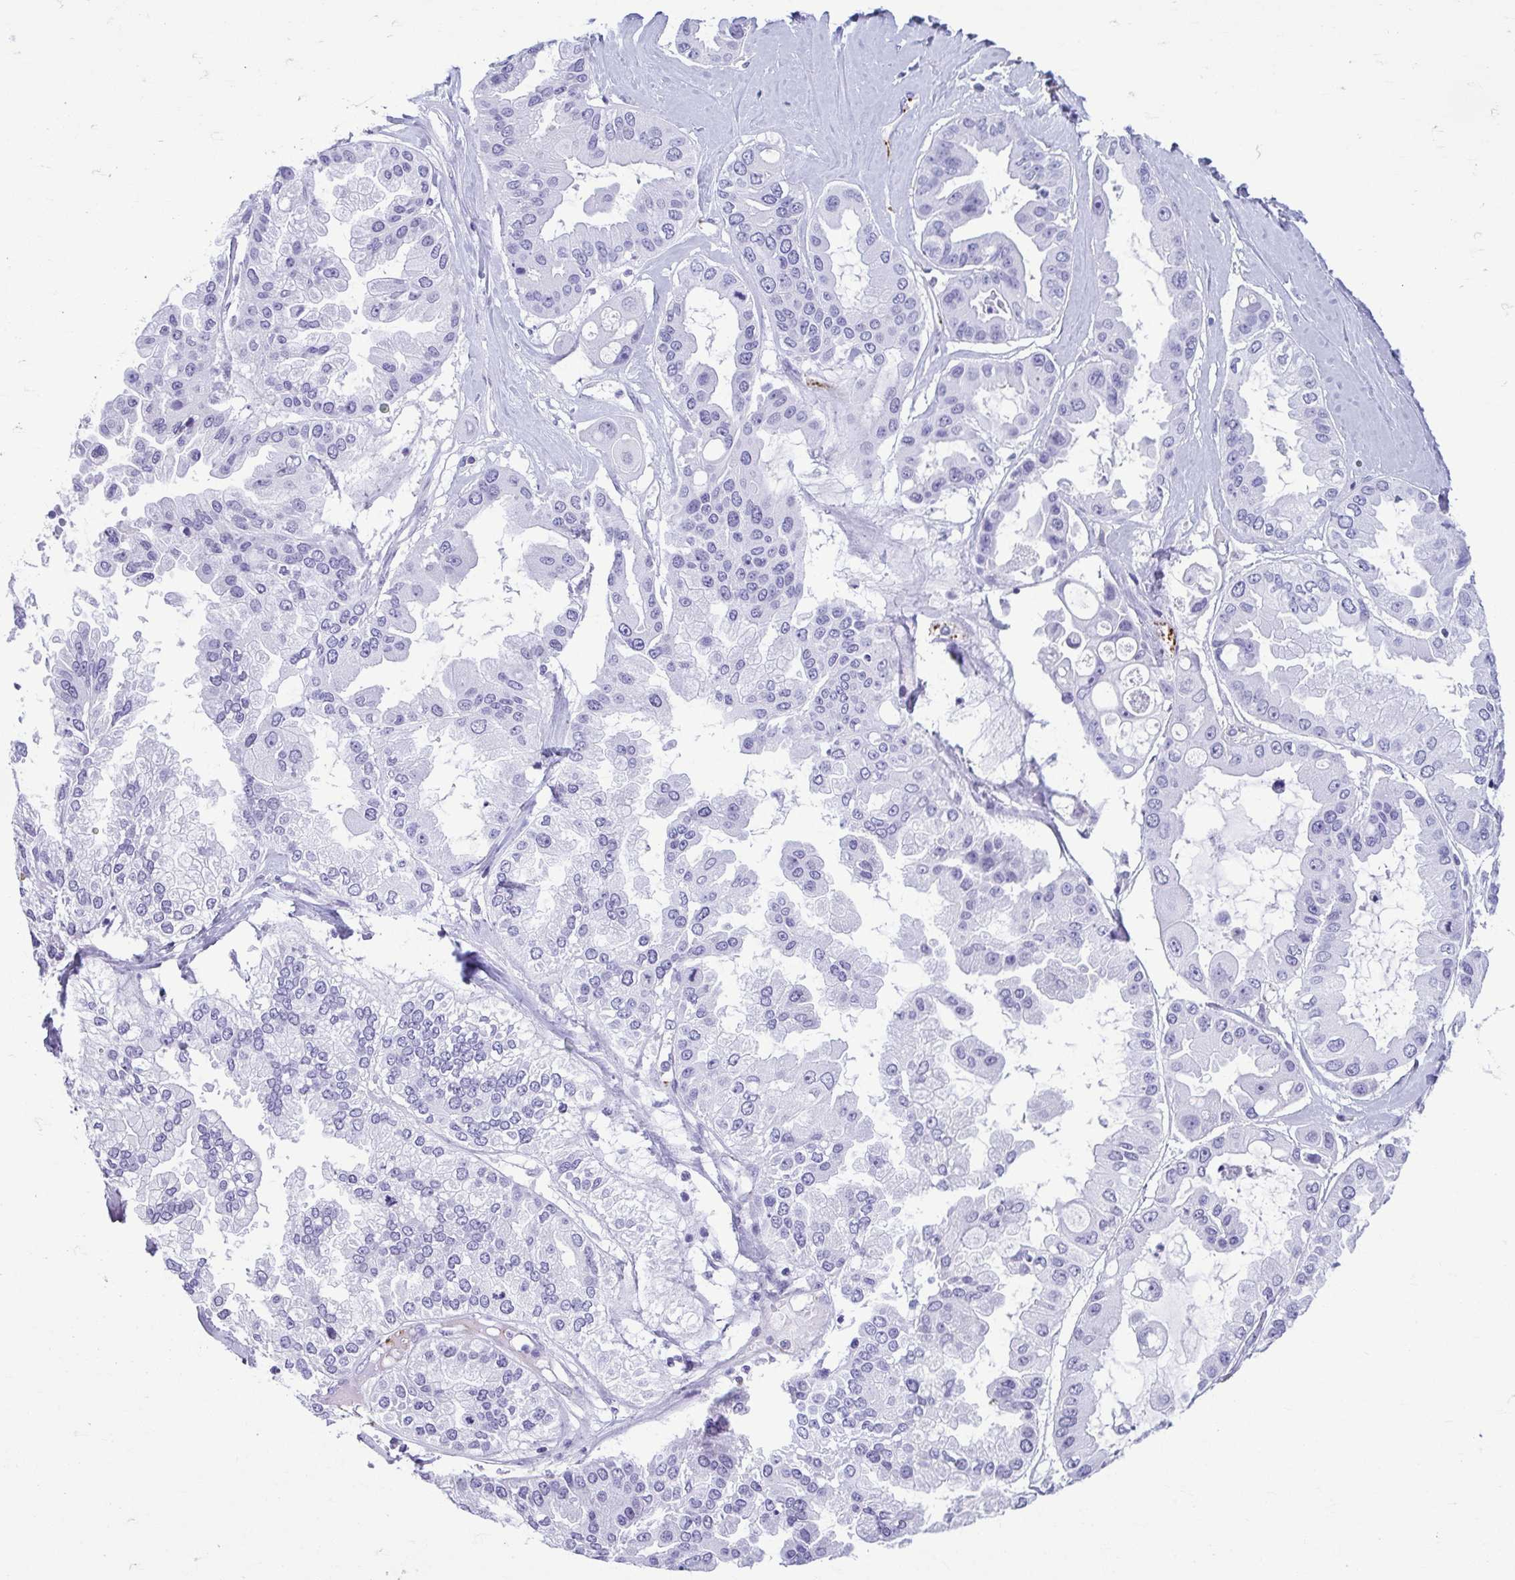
{"staining": {"intensity": "negative", "quantity": "none", "location": "none"}, "tissue": "ovarian cancer", "cell_type": "Tumor cells", "image_type": "cancer", "snomed": [{"axis": "morphology", "description": "Cystadenocarcinoma, serous, NOS"}, {"axis": "topography", "description": "Ovary"}], "caption": "Human ovarian cancer (serous cystadenocarcinoma) stained for a protein using immunohistochemistry reveals no staining in tumor cells.", "gene": "TCEAL3", "patient": {"sex": "female", "age": 56}}